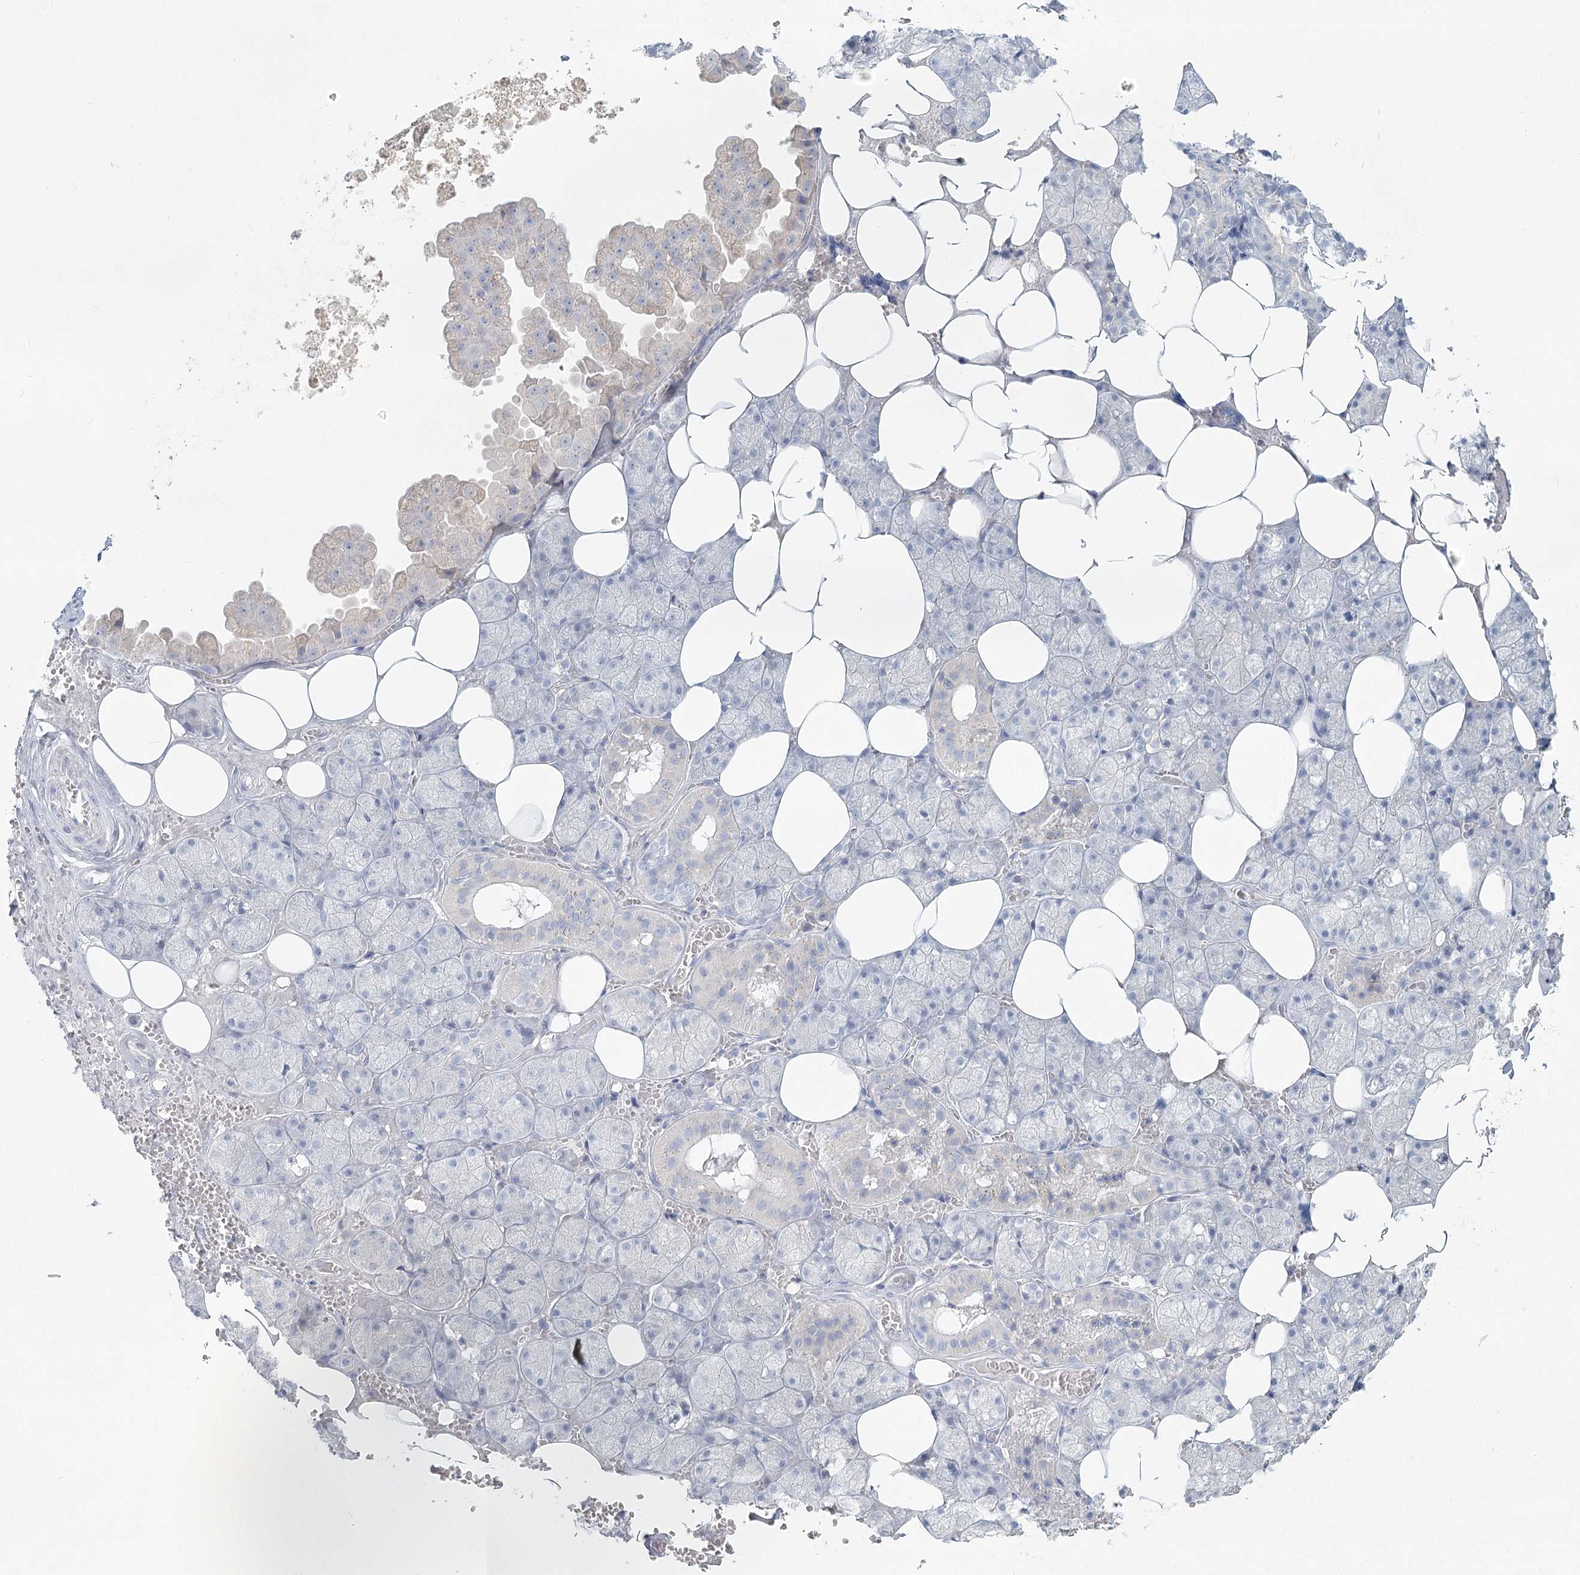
{"staining": {"intensity": "negative", "quantity": "none", "location": "none"}, "tissue": "salivary gland", "cell_type": "Glandular cells", "image_type": "normal", "snomed": [{"axis": "morphology", "description": "Normal tissue, NOS"}, {"axis": "topography", "description": "Salivary gland"}], "caption": "DAB immunohistochemical staining of benign human salivary gland shows no significant staining in glandular cells.", "gene": "LRP2BP", "patient": {"sex": "male", "age": 62}}